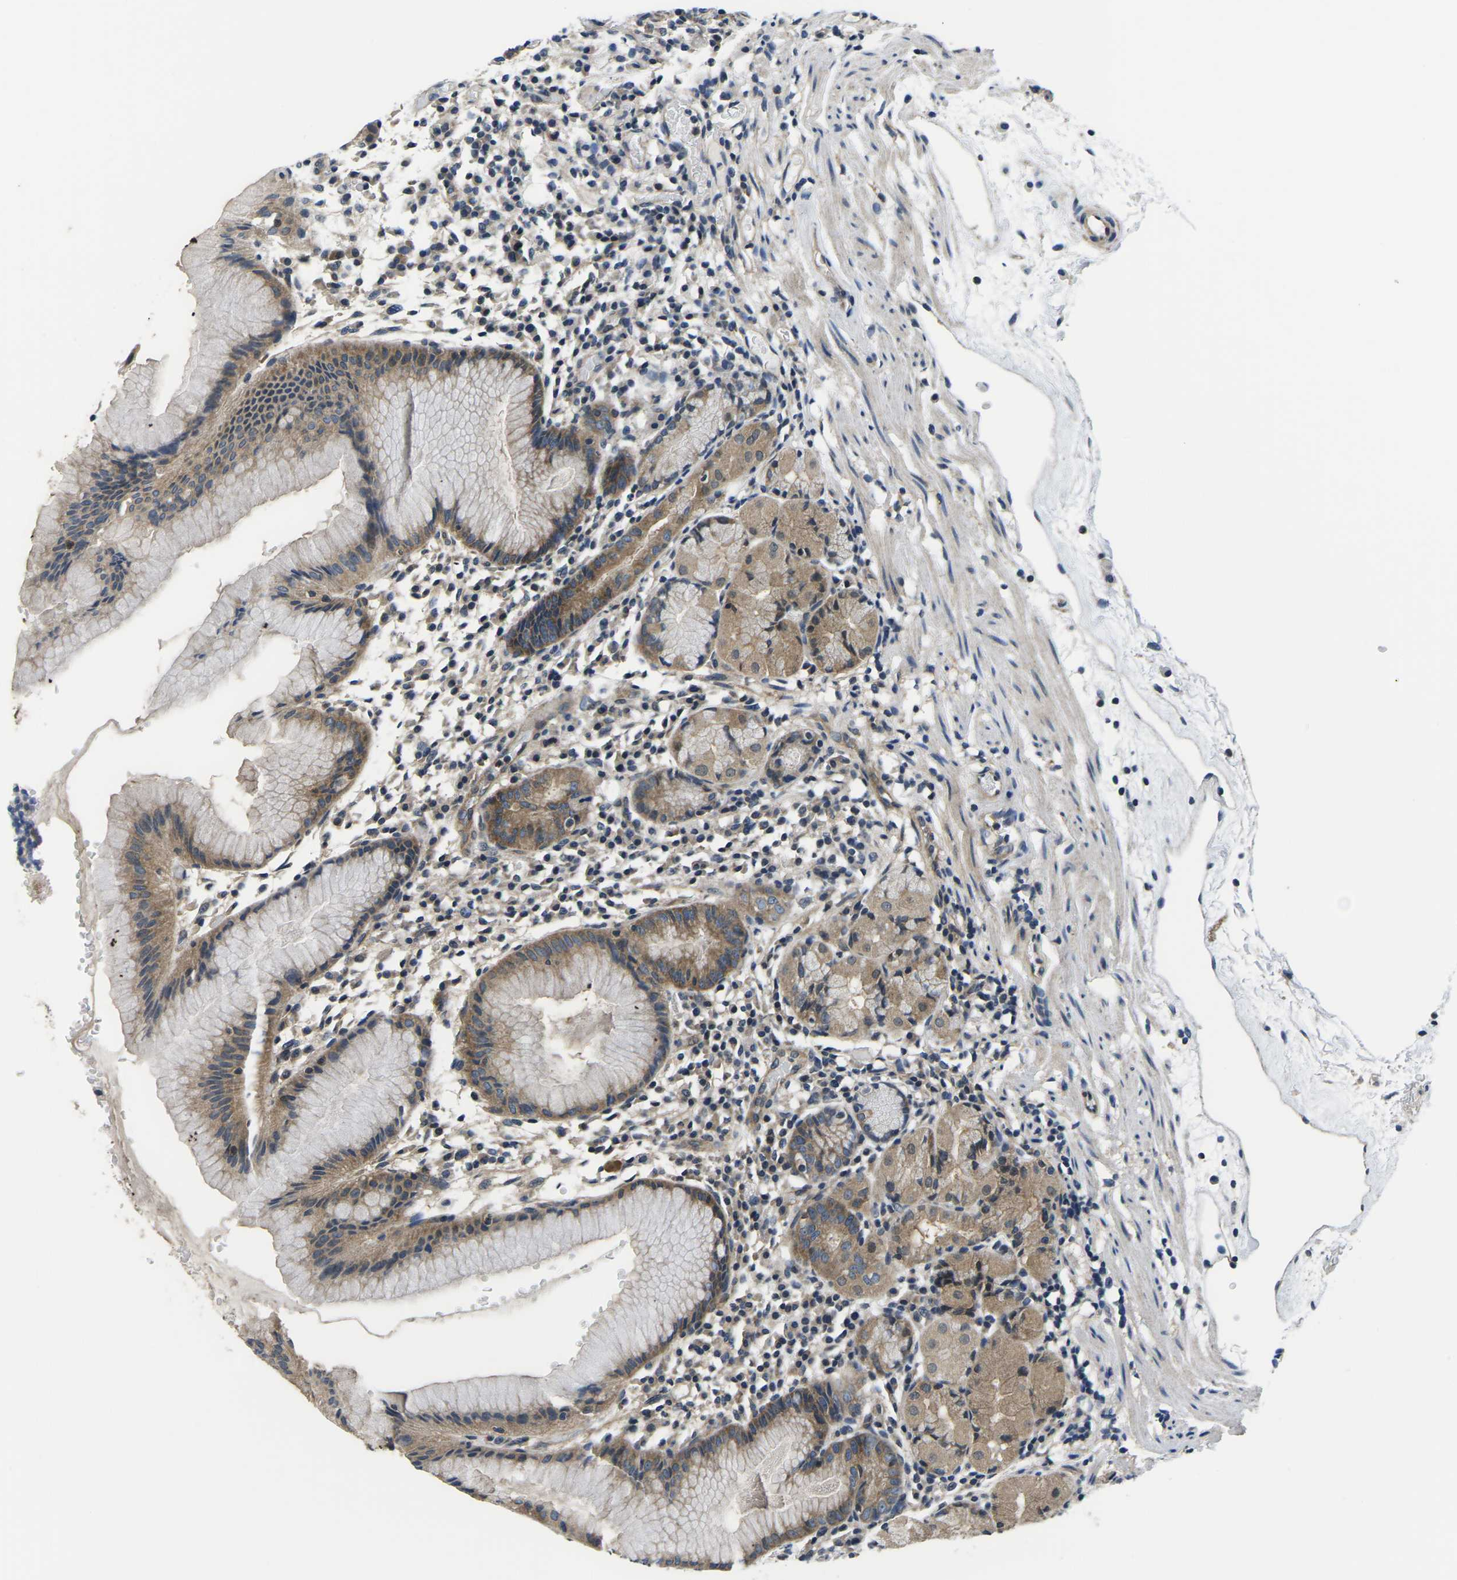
{"staining": {"intensity": "moderate", "quantity": ">75%", "location": "cytoplasmic/membranous"}, "tissue": "stomach", "cell_type": "Glandular cells", "image_type": "normal", "snomed": [{"axis": "morphology", "description": "Normal tissue, NOS"}, {"axis": "topography", "description": "Stomach"}, {"axis": "topography", "description": "Stomach, lower"}], "caption": "DAB (3,3'-diaminobenzidine) immunohistochemical staining of benign human stomach shows moderate cytoplasmic/membranous protein expression in about >75% of glandular cells. (brown staining indicates protein expression, while blue staining denotes nuclei).", "gene": "GSK3B", "patient": {"sex": "female", "age": 75}}